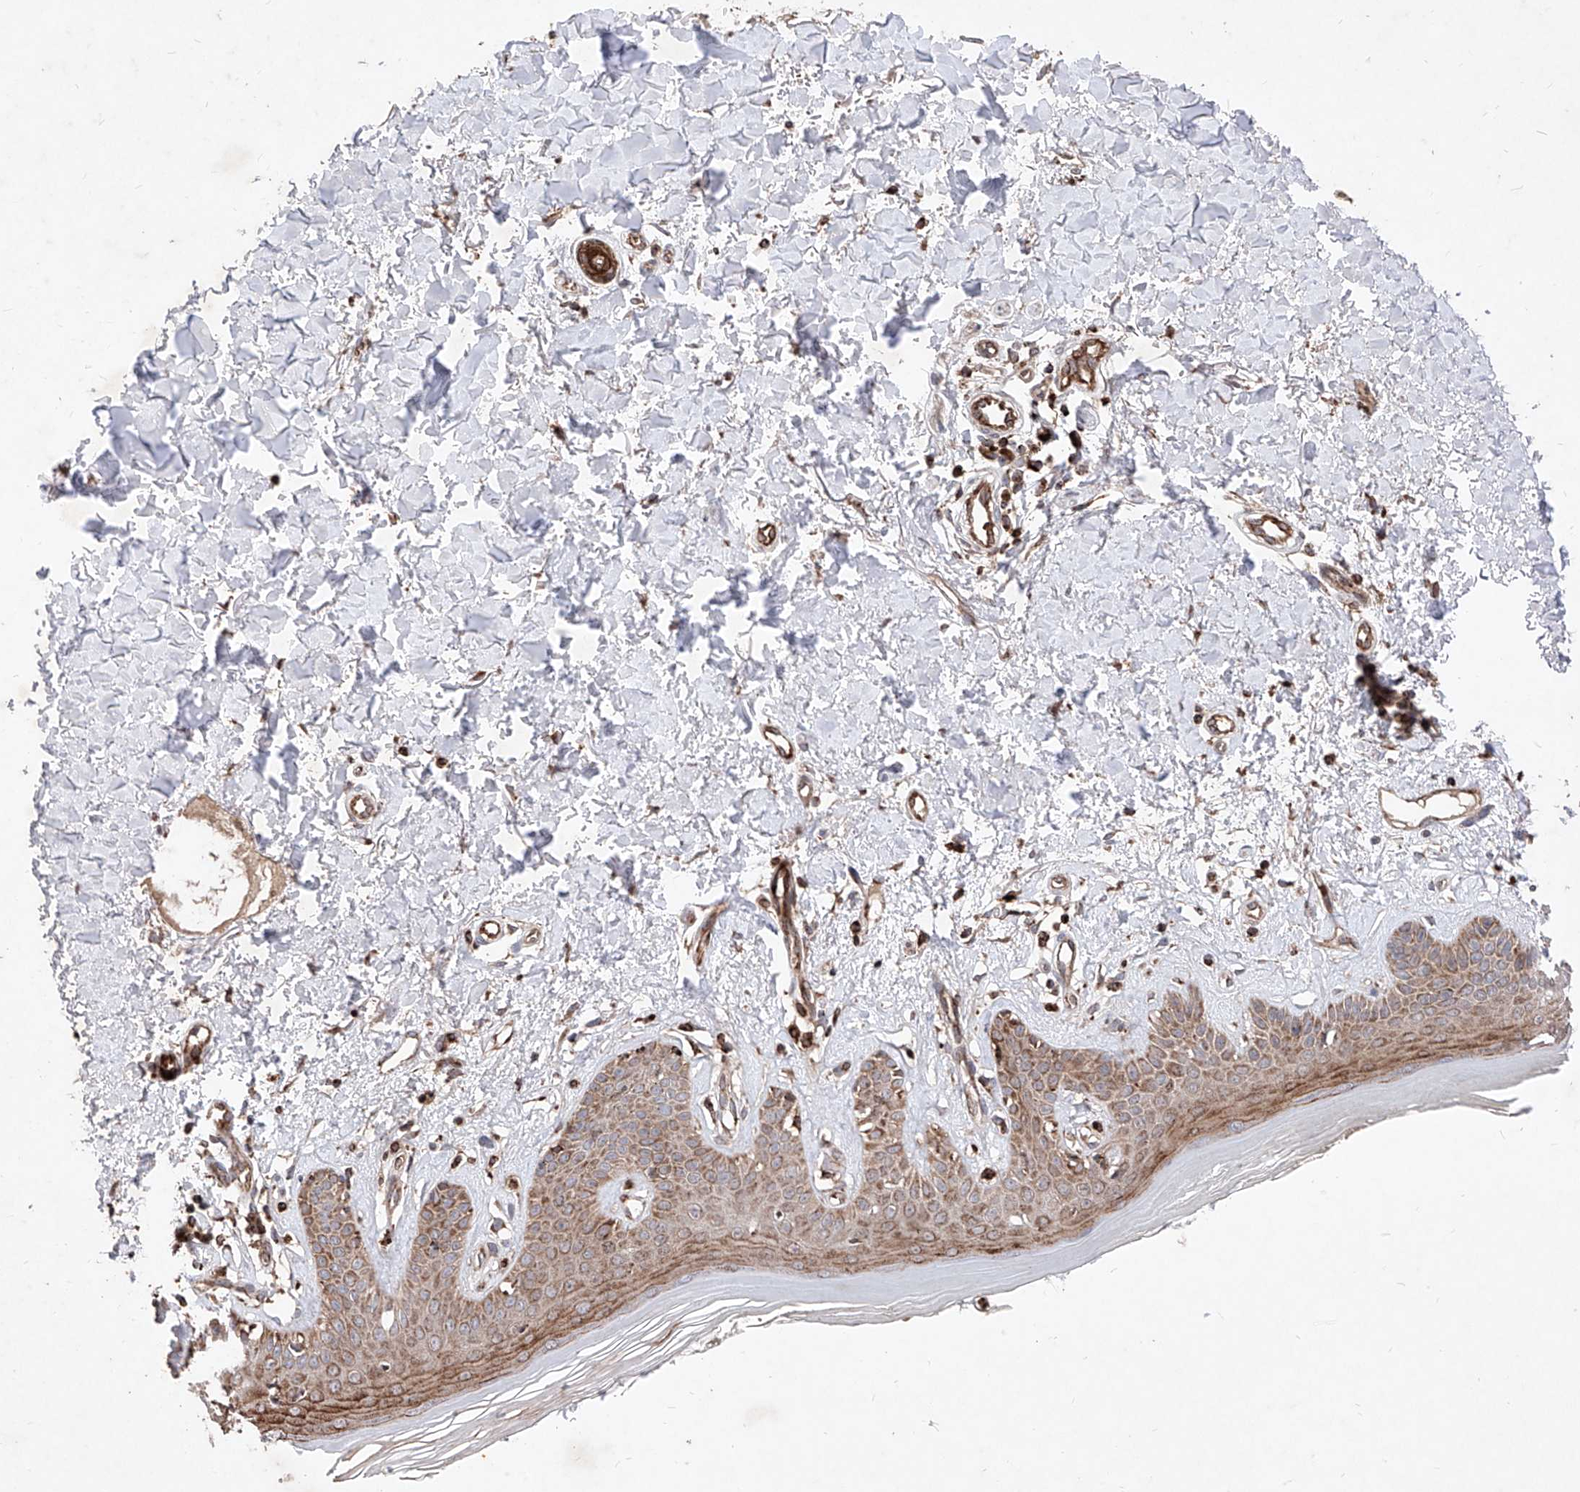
{"staining": {"intensity": "strong", "quantity": ">75%", "location": "cytoplasmic/membranous"}, "tissue": "skin", "cell_type": "Fibroblasts", "image_type": "normal", "snomed": [{"axis": "morphology", "description": "Normal tissue, NOS"}, {"axis": "topography", "description": "Skin"}], "caption": "An immunohistochemistry (IHC) photomicrograph of normal tissue is shown. Protein staining in brown labels strong cytoplasmic/membranous positivity in skin within fibroblasts. Immunohistochemistry stains the protein of interest in brown and the nuclei are stained blue.", "gene": "SEMA6A", "patient": {"sex": "female", "age": 64}}